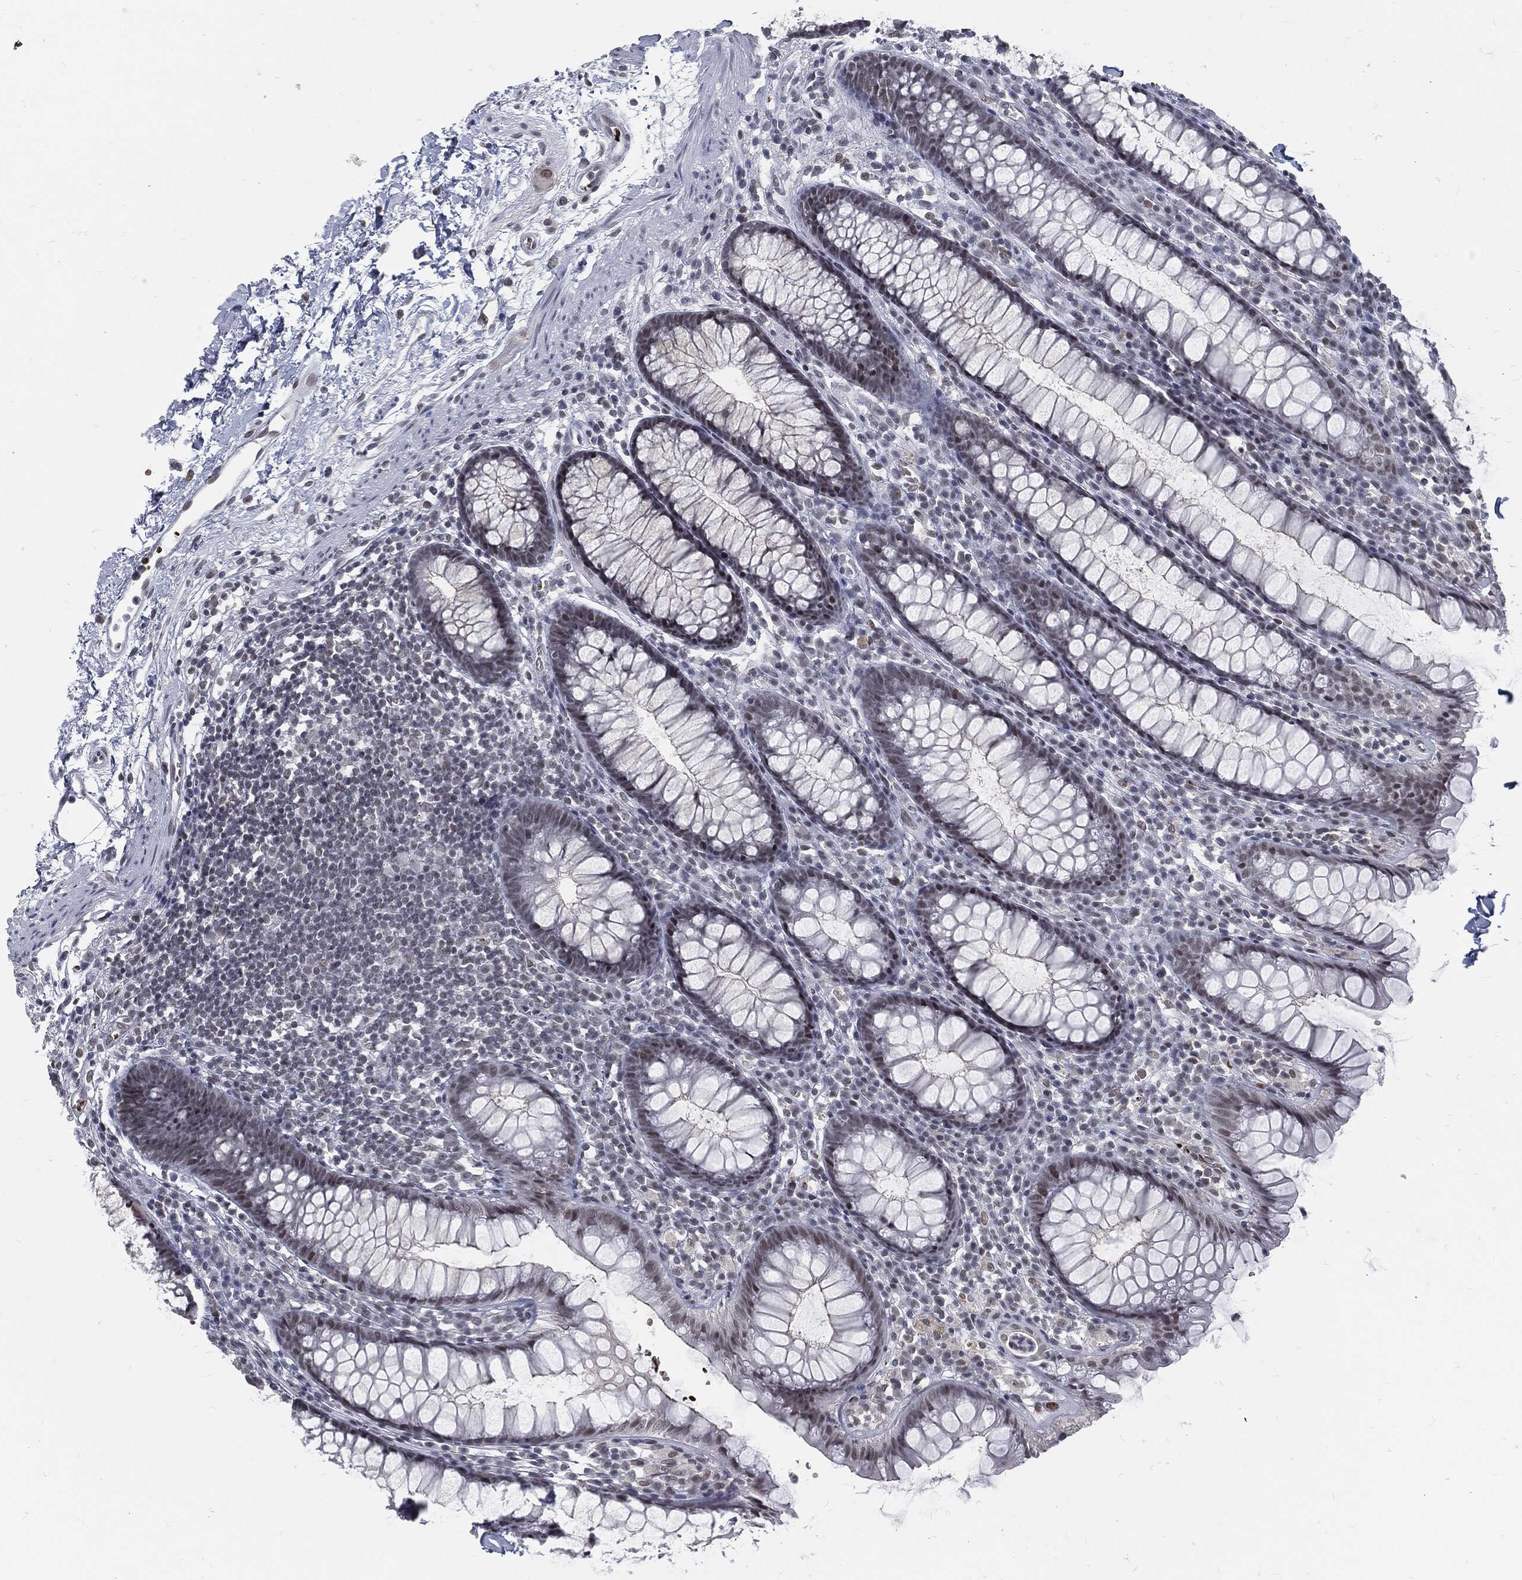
{"staining": {"intensity": "negative", "quantity": "none", "location": "none"}, "tissue": "colon", "cell_type": "Endothelial cells", "image_type": "normal", "snomed": [{"axis": "morphology", "description": "Normal tissue, NOS"}, {"axis": "topography", "description": "Colon"}], "caption": "This is an IHC image of normal colon. There is no expression in endothelial cells.", "gene": "ANXA1", "patient": {"sex": "male", "age": 76}}